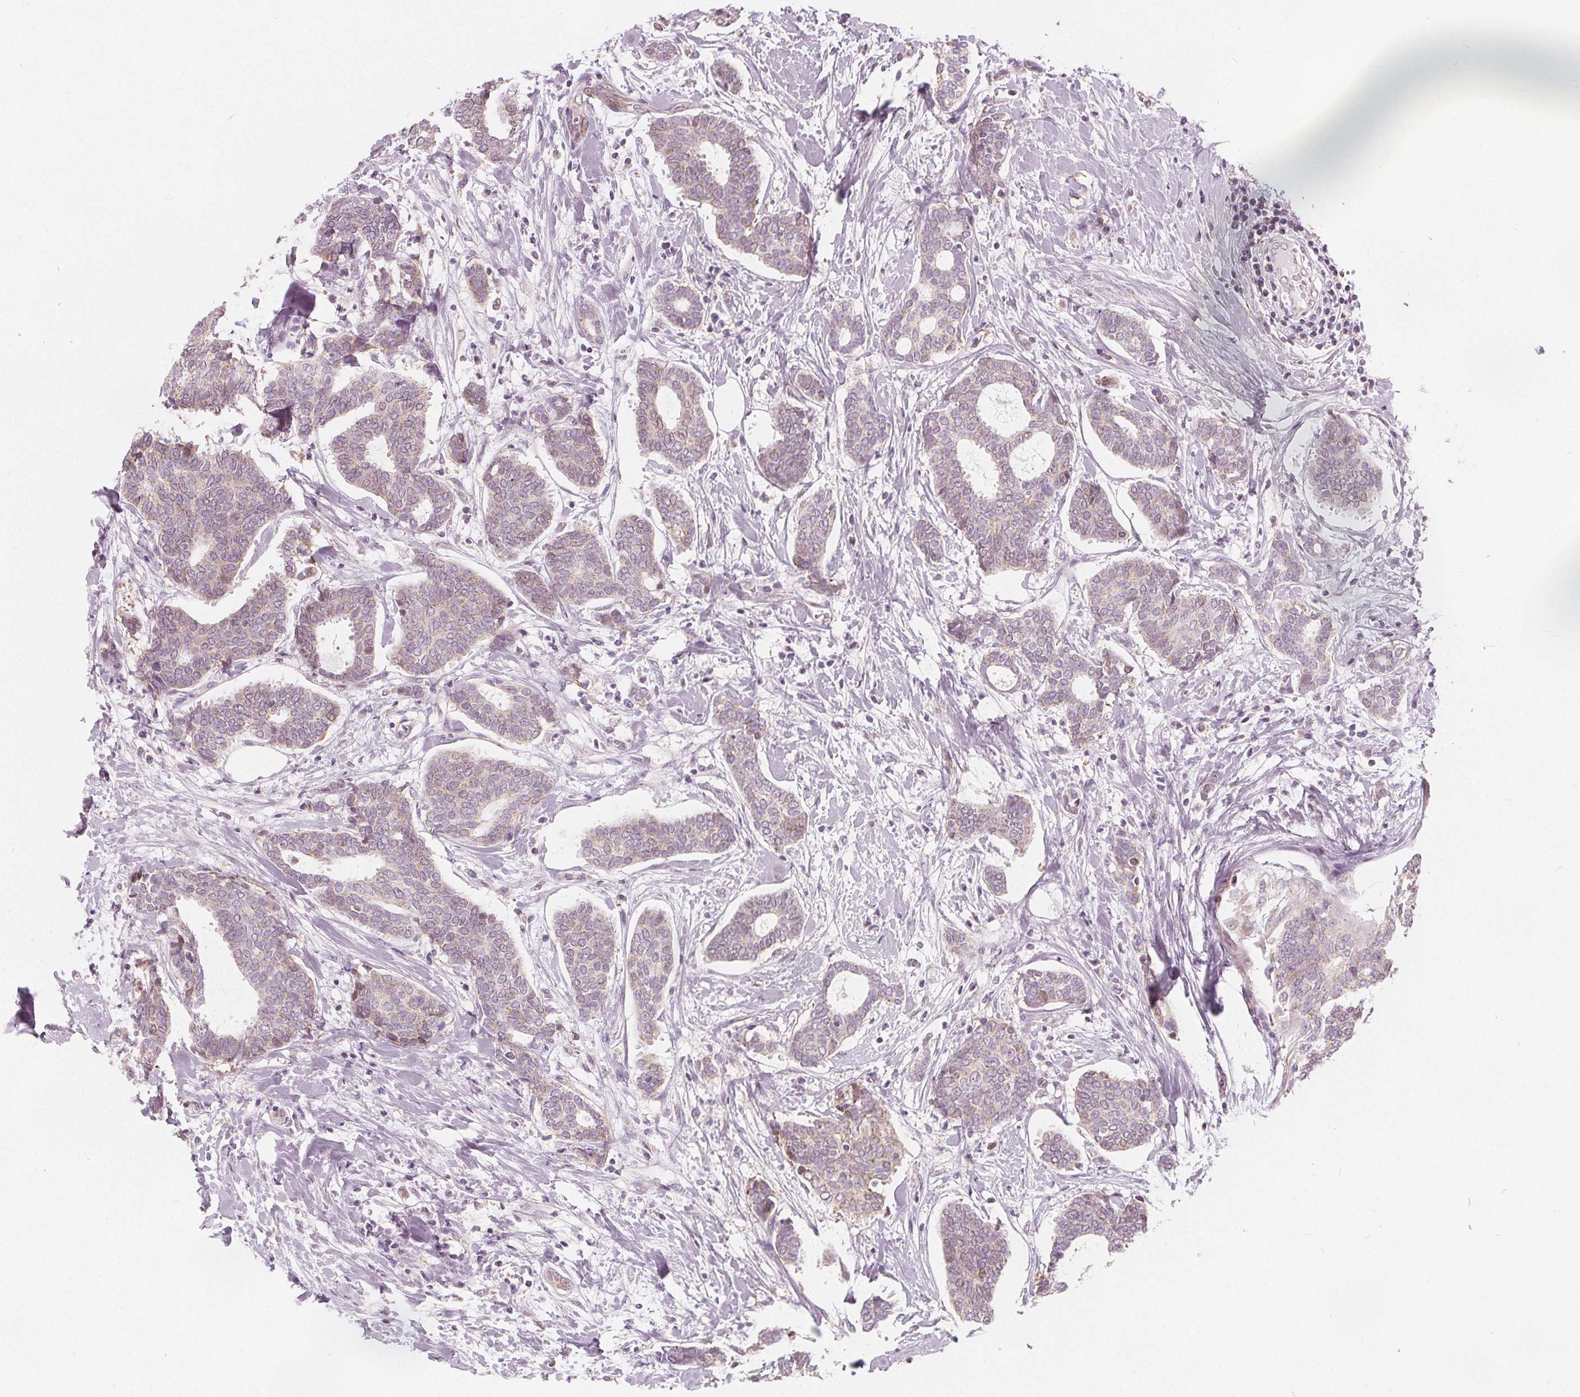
{"staining": {"intensity": "weak", "quantity": ">75%", "location": "cytoplasmic/membranous"}, "tissue": "breast cancer", "cell_type": "Tumor cells", "image_type": "cancer", "snomed": [{"axis": "morphology", "description": "Intraductal carcinoma, in situ"}, {"axis": "morphology", "description": "Duct carcinoma"}, {"axis": "morphology", "description": "Lobular carcinoma, in situ"}, {"axis": "topography", "description": "Breast"}], "caption": "An image of human breast cancer stained for a protein reveals weak cytoplasmic/membranous brown staining in tumor cells. (IHC, brightfield microscopy, high magnification).", "gene": "NUP210L", "patient": {"sex": "female", "age": 44}}